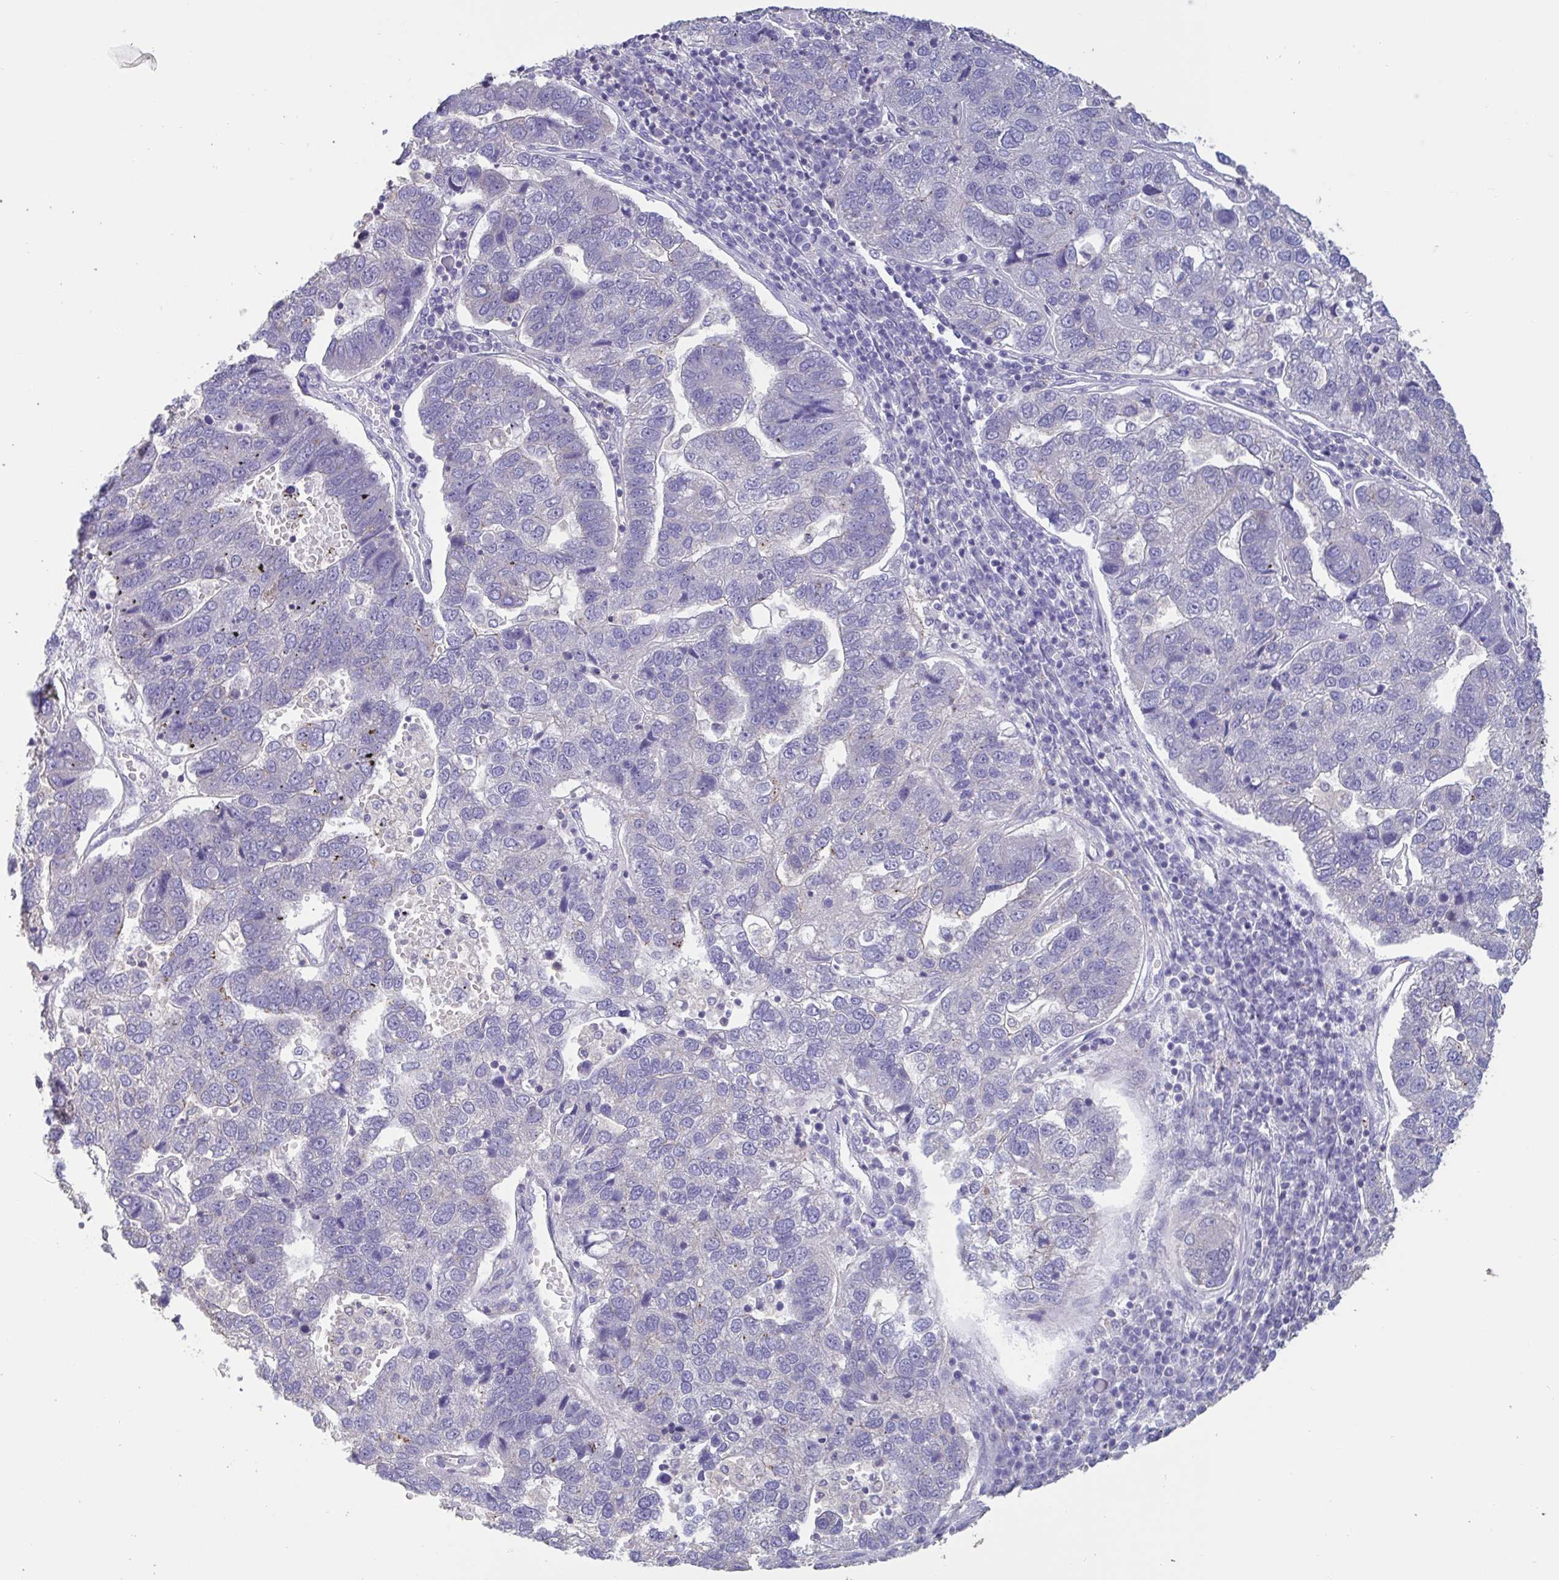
{"staining": {"intensity": "negative", "quantity": "none", "location": "none"}, "tissue": "pancreatic cancer", "cell_type": "Tumor cells", "image_type": "cancer", "snomed": [{"axis": "morphology", "description": "Adenocarcinoma, NOS"}, {"axis": "topography", "description": "Pancreas"}], "caption": "A photomicrograph of pancreatic adenocarcinoma stained for a protein demonstrates no brown staining in tumor cells. The staining is performed using DAB brown chromogen with nuclei counter-stained in using hematoxylin.", "gene": "CHMP5", "patient": {"sex": "female", "age": 61}}